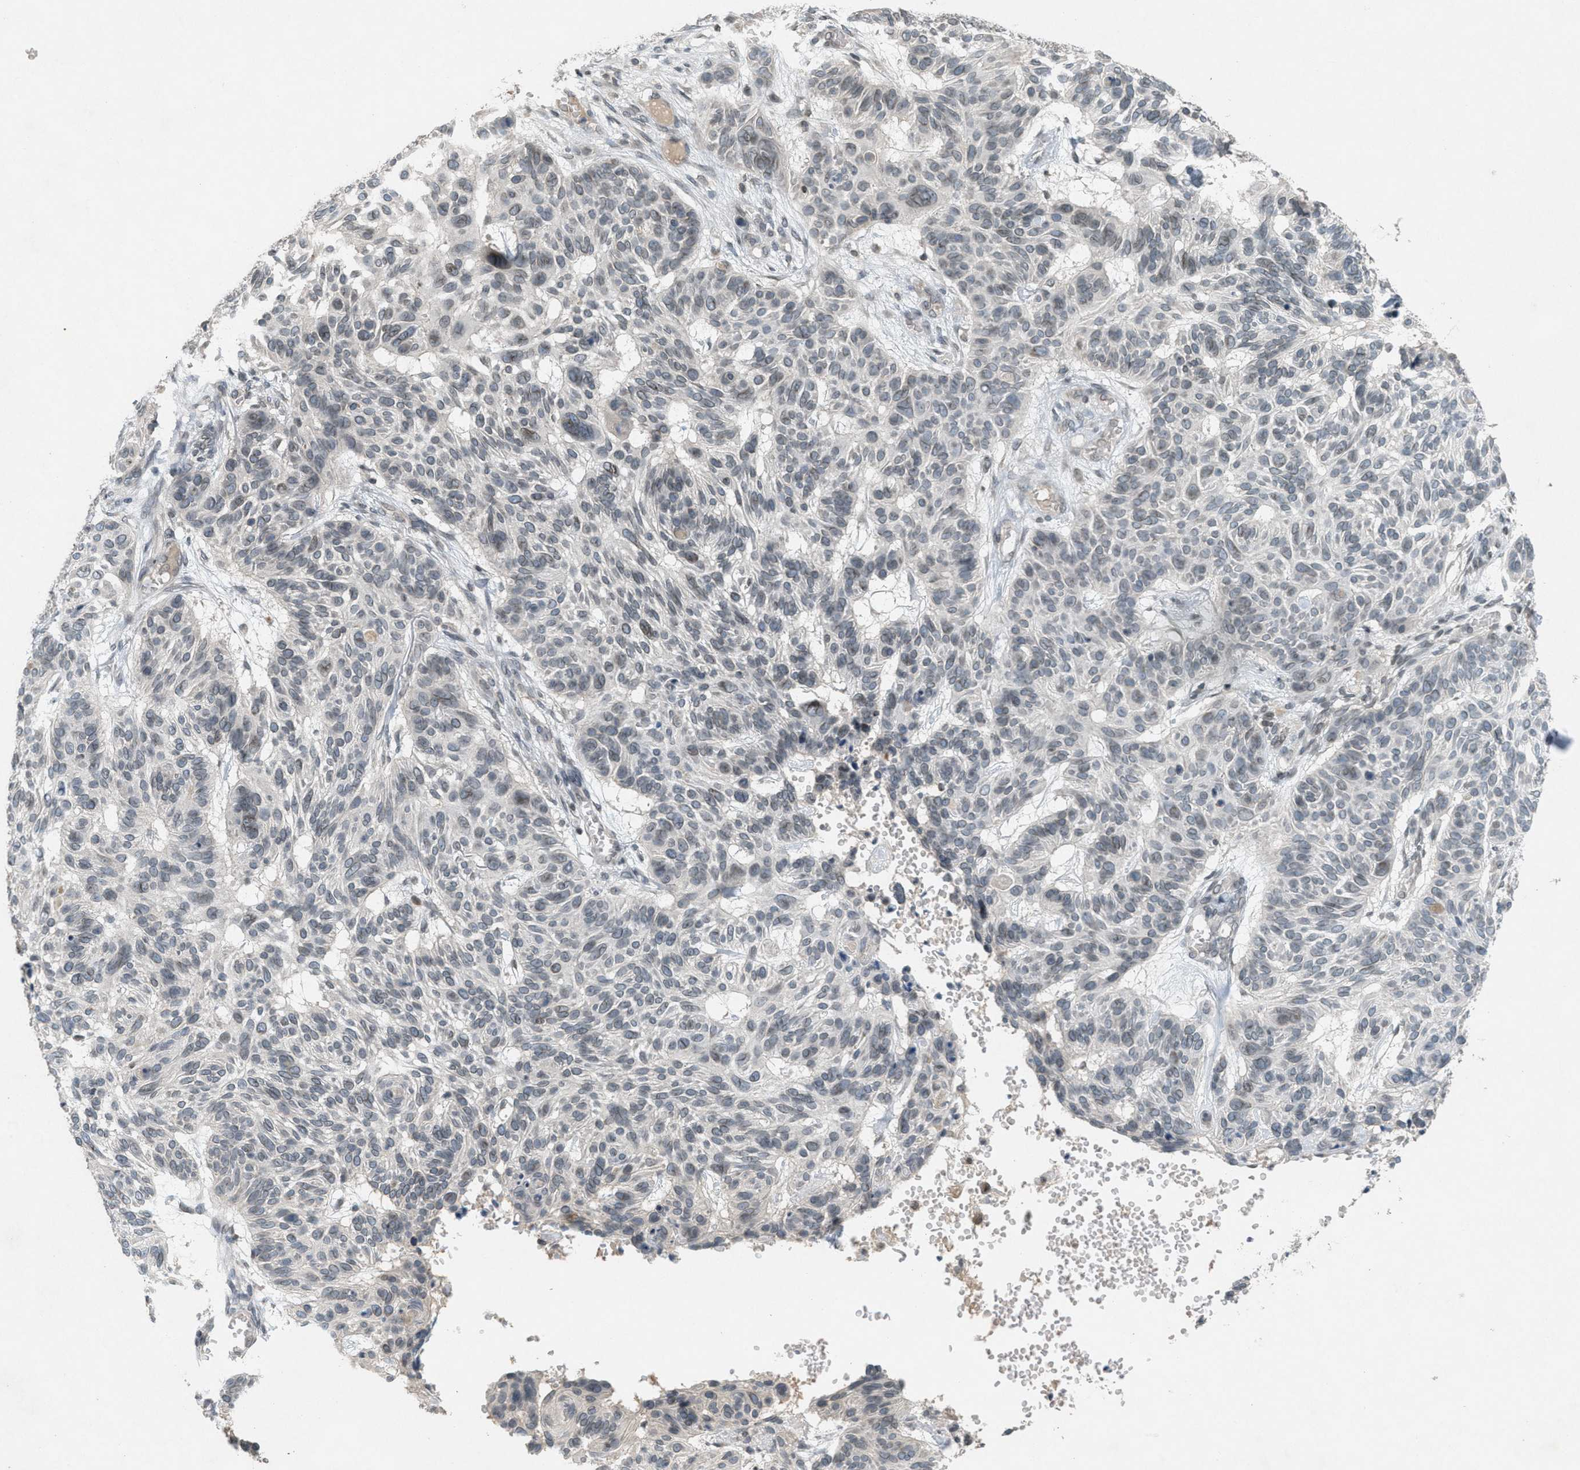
{"staining": {"intensity": "weak", "quantity": "<25%", "location": "nuclear"}, "tissue": "skin cancer", "cell_type": "Tumor cells", "image_type": "cancer", "snomed": [{"axis": "morphology", "description": "Basal cell carcinoma"}, {"axis": "topography", "description": "Skin"}], "caption": "Immunohistochemistry (IHC) micrograph of human skin cancer (basal cell carcinoma) stained for a protein (brown), which demonstrates no staining in tumor cells.", "gene": "ABHD6", "patient": {"sex": "male", "age": 85}}